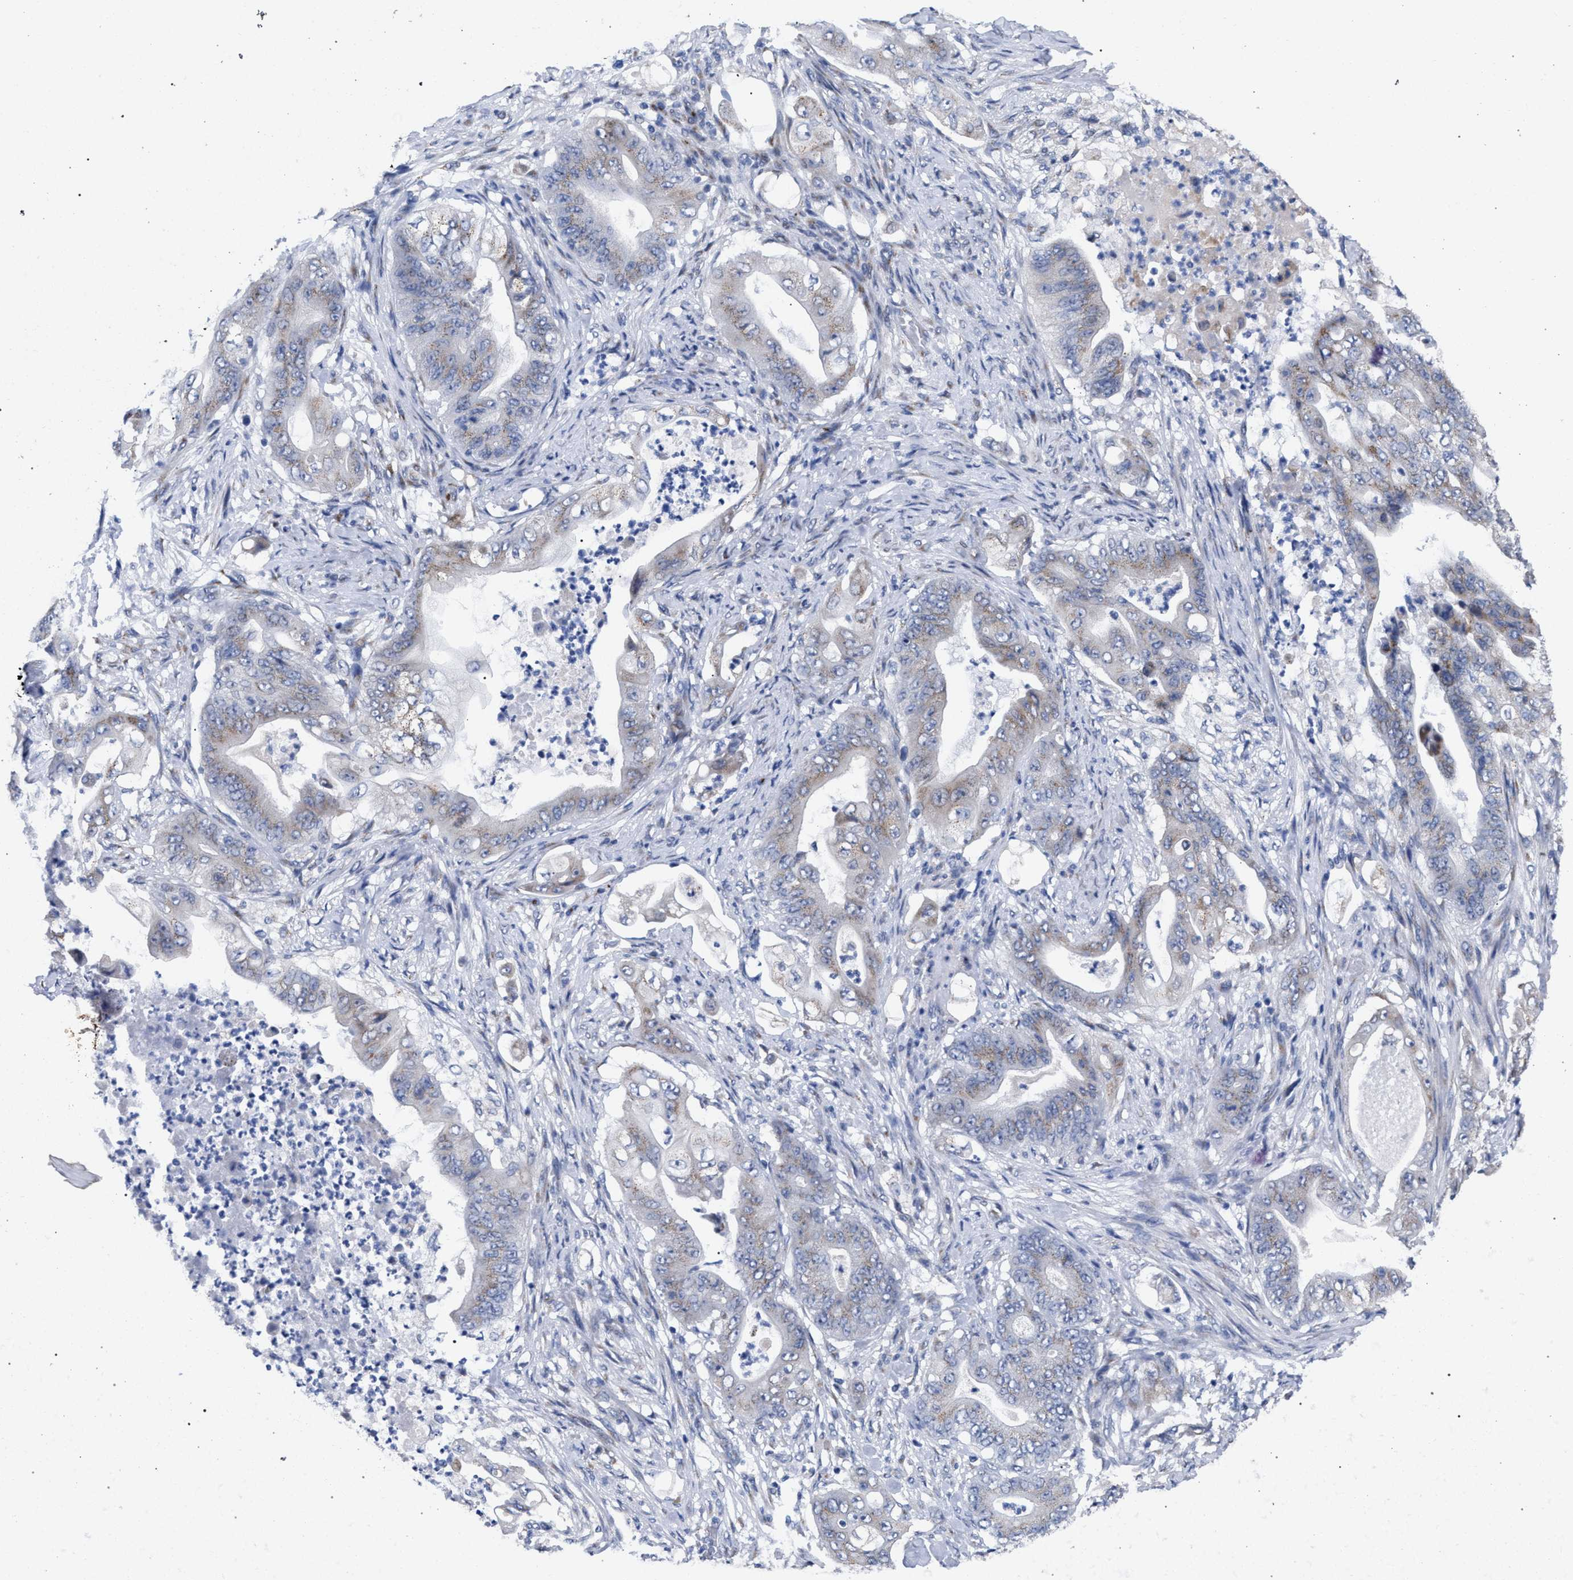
{"staining": {"intensity": "weak", "quantity": ">75%", "location": "cytoplasmic/membranous"}, "tissue": "stomach cancer", "cell_type": "Tumor cells", "image_type": "cancer", "snomed": [{"axis": "morphology", "description": "Adenocarcinoma, NOS"}, {"axis": "topography", "description": "Stomach"}], "caption": "DAB immunohistochemical staining of human stomach adenocarcinoma demonstrates weak cytoplasmic/membranous protein positivity in about >75% of tumor cells.", "gene": "GOLGA2", "patient": {"sex": "female", "age": 73}}